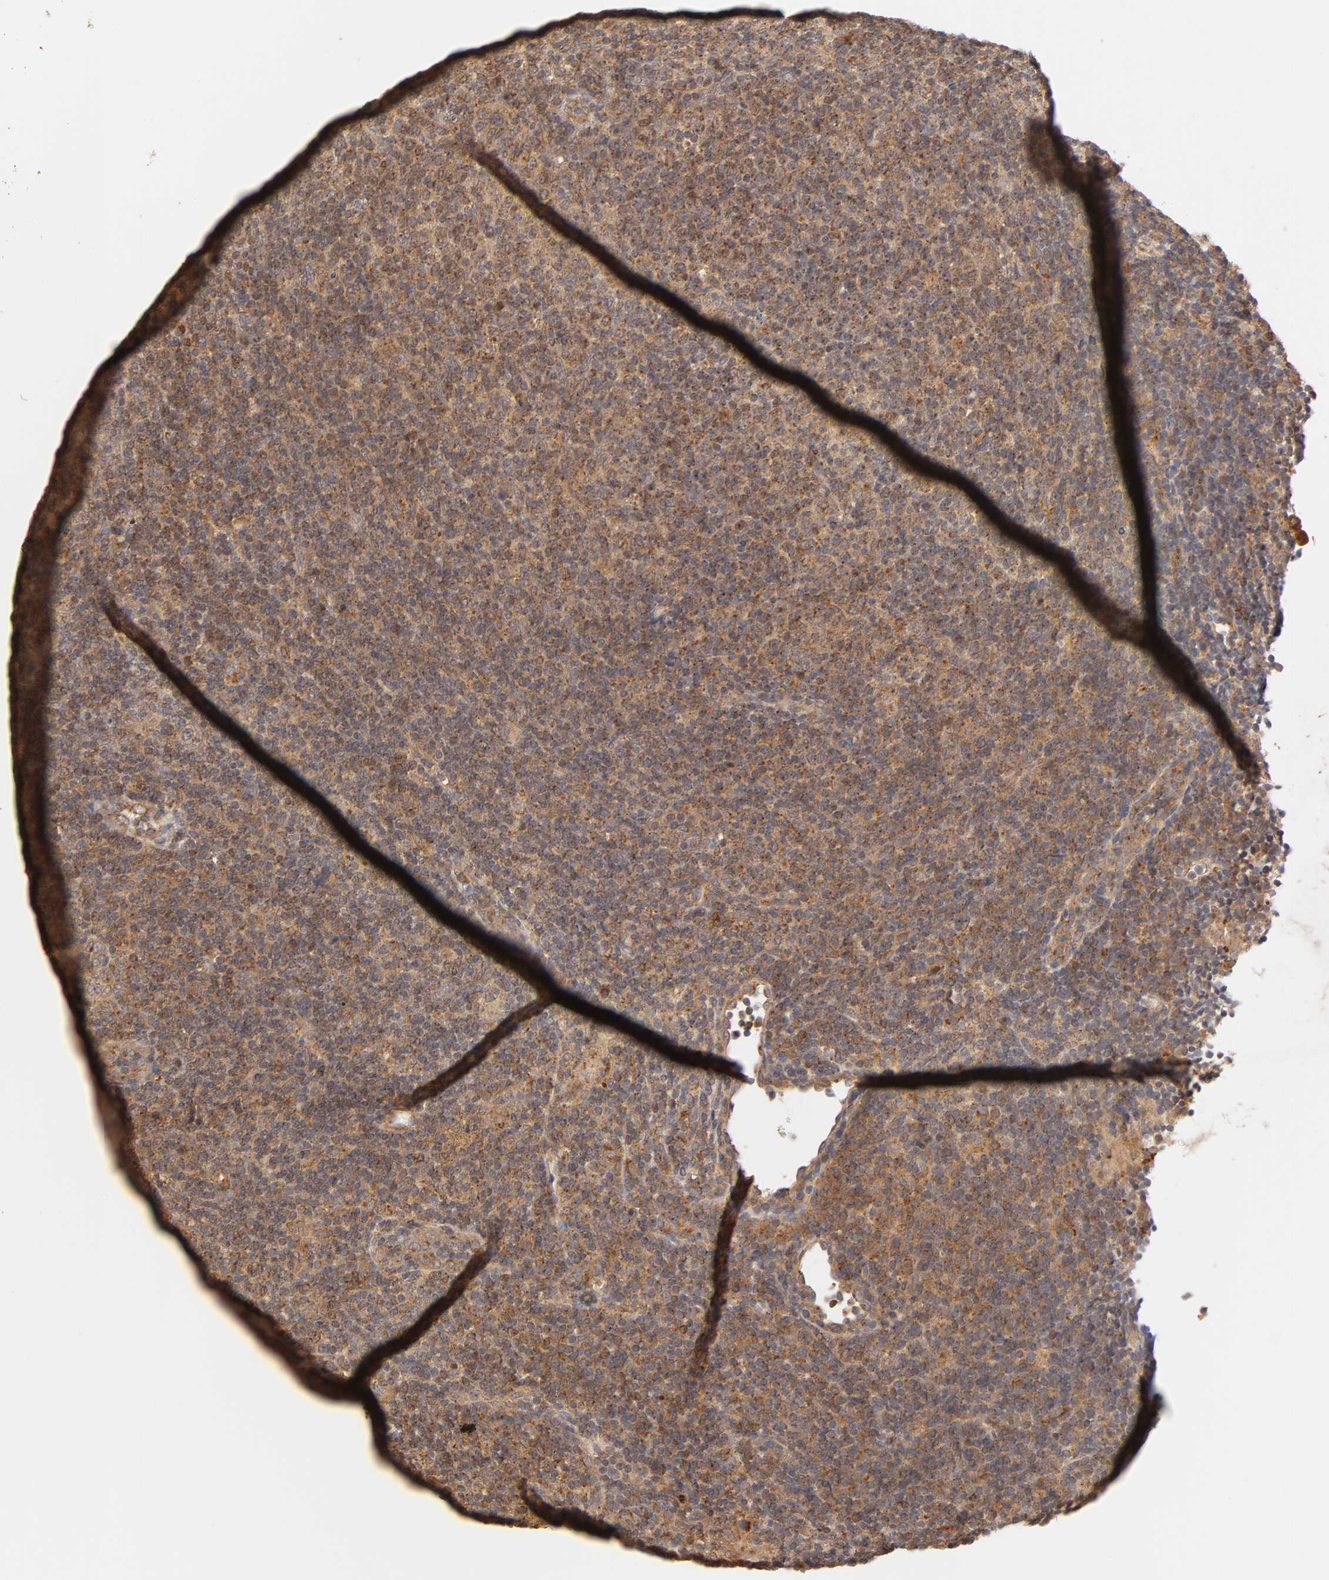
{"staining": {"intensity": "strong", "quantity": ">75%", "location": "cytoplasmic/membranous"}, "tissue": "lymphoma", "cell_type": "Tumor cells", "image_type": "cancer", "snomed": [{"axis": "morphology", "description": "Malignant lymphoma, non-Hodgkin's type, Low grade"}, {"axis": "topography", "description": "Lymph node"}], "caption": "A micrograph of lymphoma stained for a protein demonstrates strong cytoplasmic/membranous brown staining in tumor cells.", "gene": "EPS8", "patient": {"sex": "male", "age": 70}}